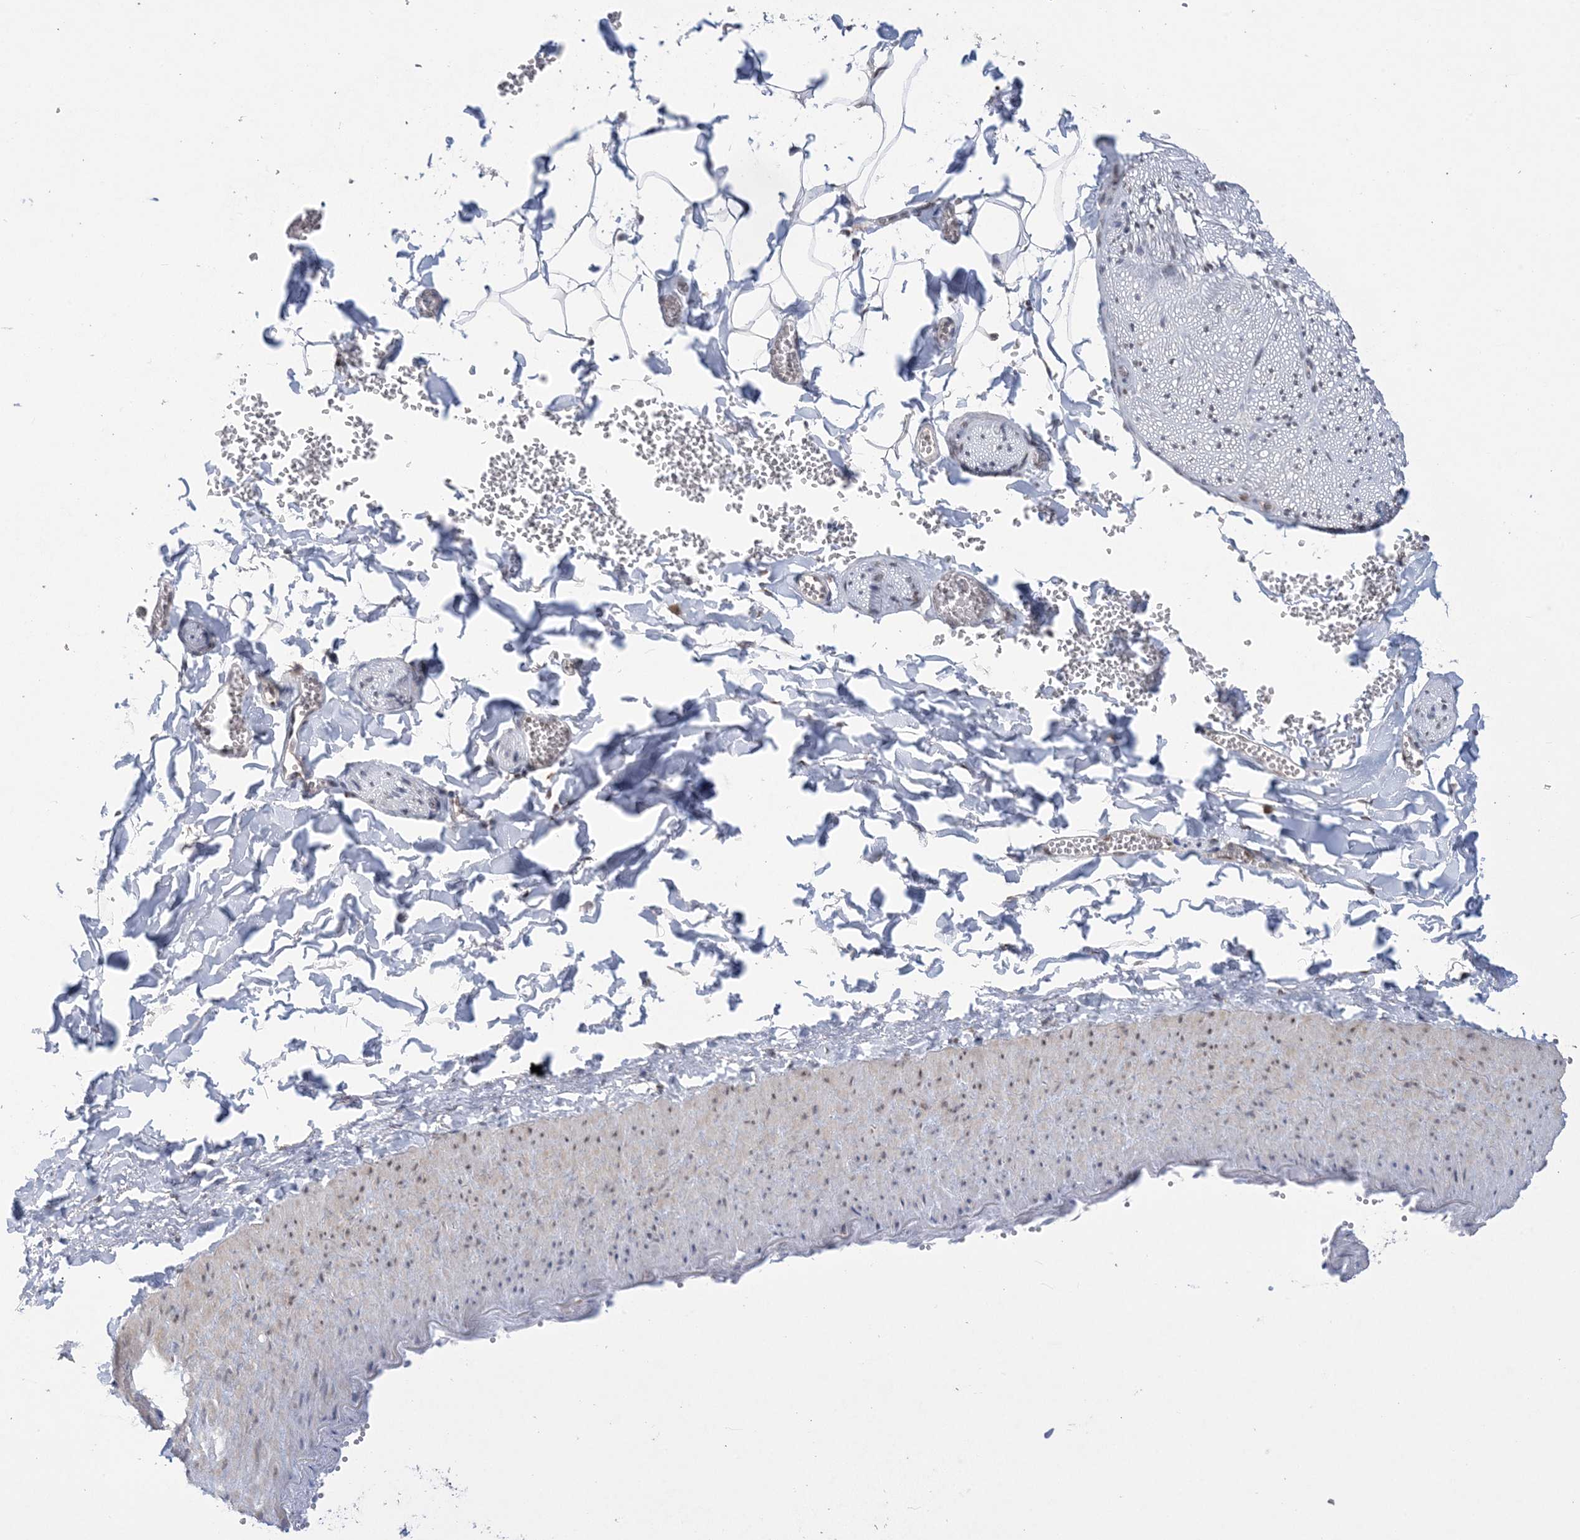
{"staining": {"intensity": "negative", "quantity": "none", "location": "none"}, "tissue": "adipose tissue", "cell_type": "Adipocytes", "image_type": "normal", "snomed": [{"axis": "morphology", "description": "Normal tissue, NOS"}, {"axis": "topography", "description": "Gallbladder"}, {"axis": "topography", "description": "Peripheral nerve tissue"}], "caption": "Normal adipose tissue was stained to show a protein in brown. There is no significant positivity in adipocytes.", "gene": "TRMT10C", "patient": {"sex": "male", "age": 38}}